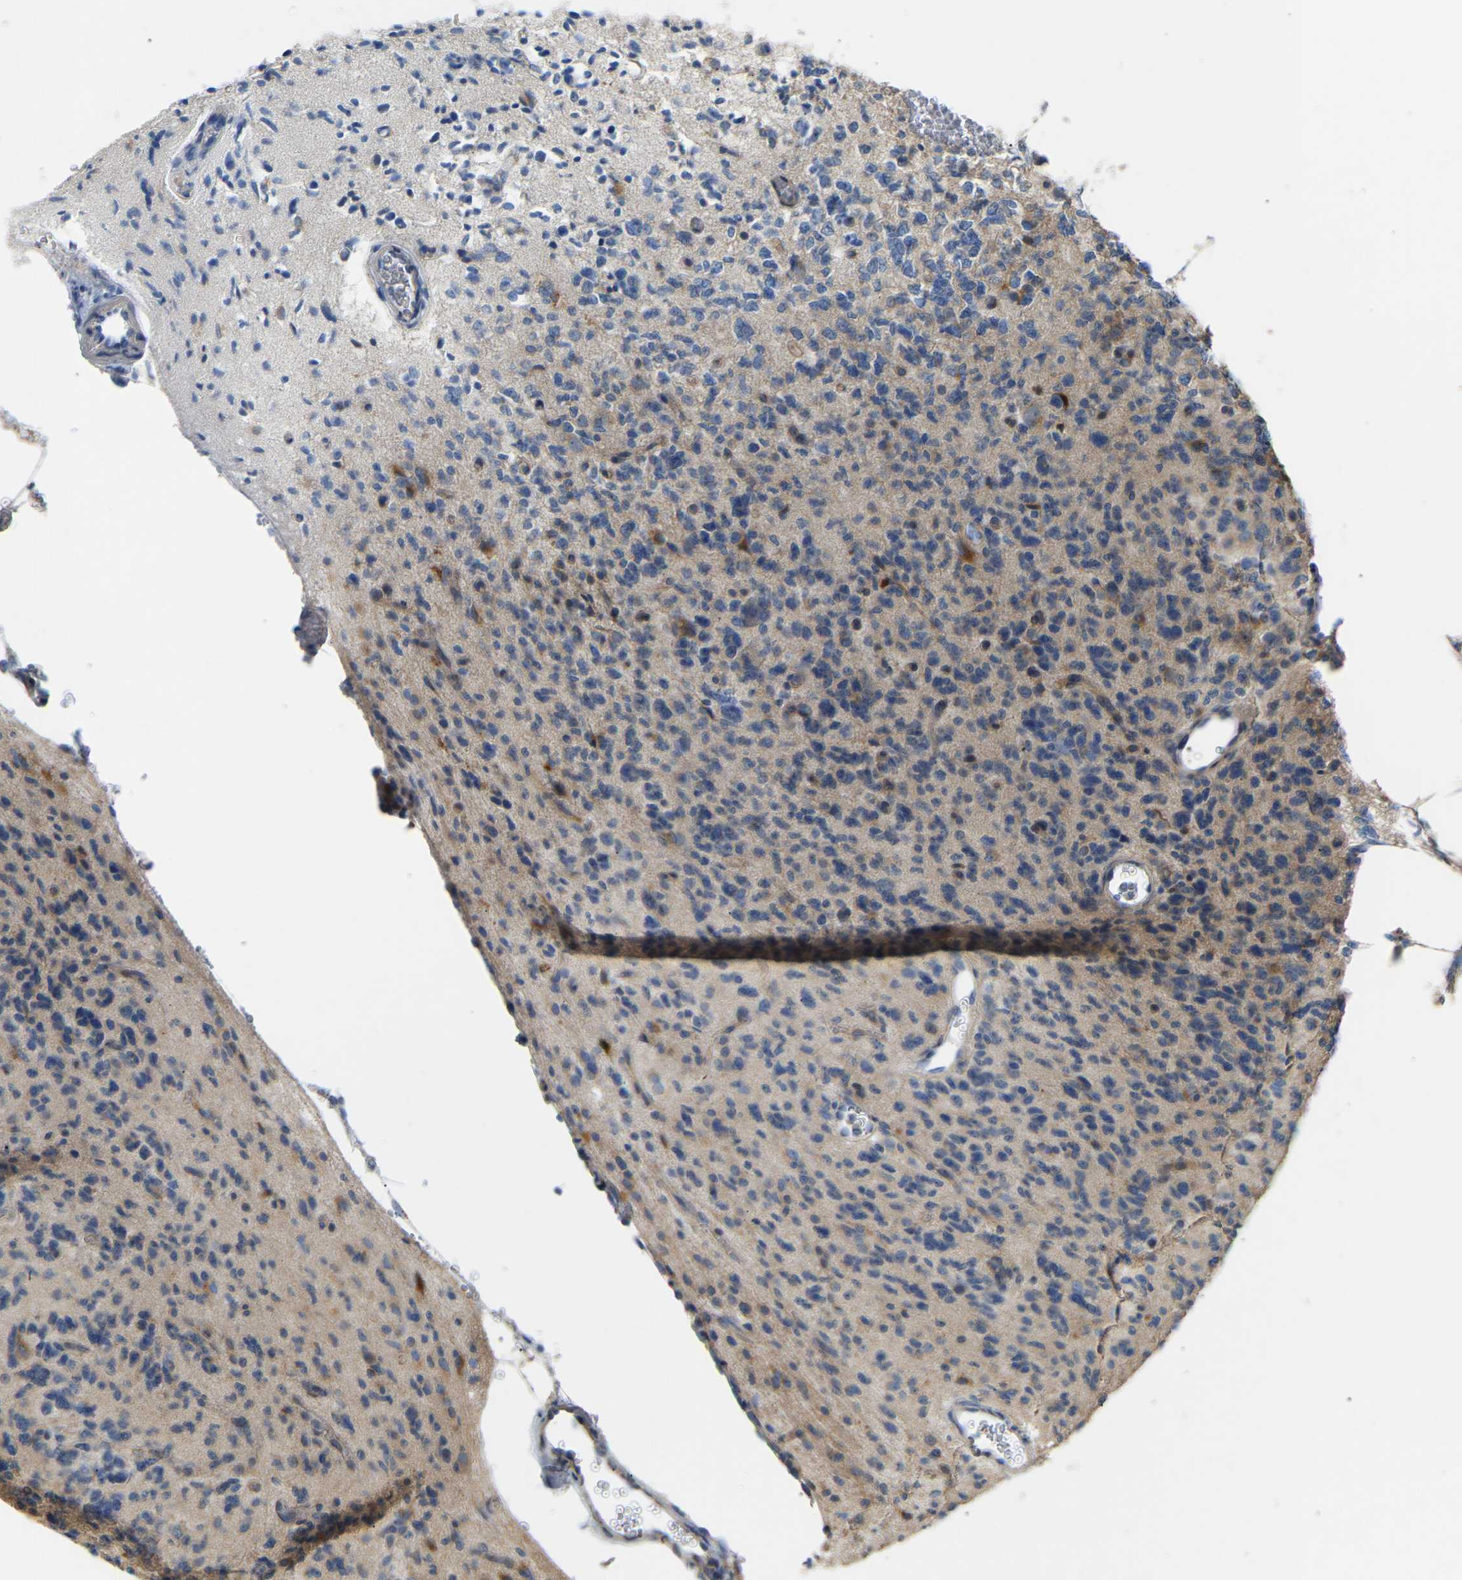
{"staining": {"intensity": "weak", "quantity": "<25%", "location": "cytoplasmic/membranous"}, "tissue": "glioma", "cell_type": "Tumor cells", "image_type": "cancer", "snomed": [{"axis": "morphology", "description": "Glioma, malignant, Low grade"}, {"axis": "topography", "description": "Brain"}], "caption": "Human low-grade glioma (malignant) stained for a protein using immunohistochemistry (IHC) shows no positivity in tumor cells.", "gene": "RGP1", "patient": {"sex": "male", "age": 38}}